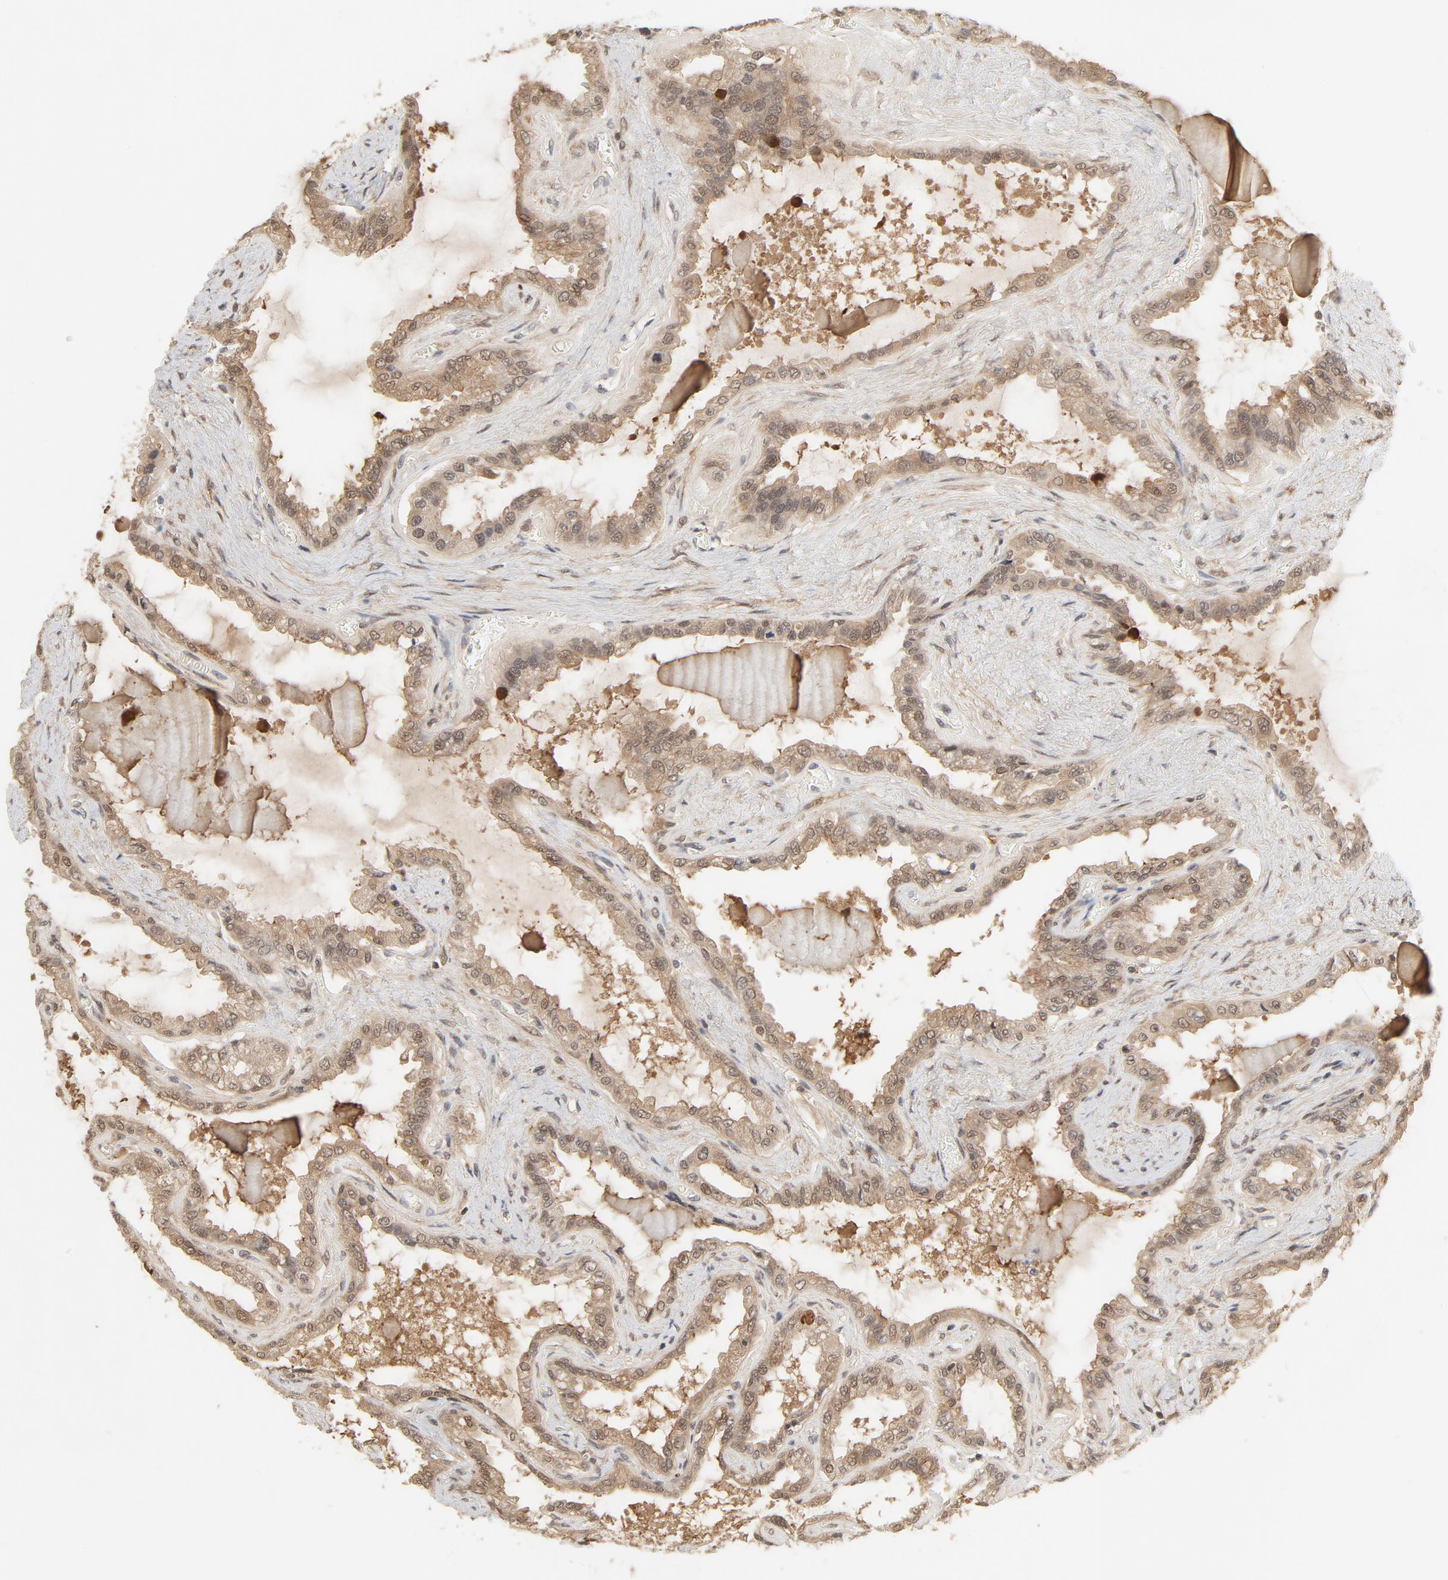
{"staining": {"intensity": "moderate", "quantity": ">75%", "location": "cytoplasmic/membranous,nuclear"}, "tissue": "seminal vesicle", "cell_type": "Glandular cells", "image_type": "normal", "snomed": [{"axis": "morphology", "description": "Normal tissue, NOS"}, {"axis": "morphology", "description": "Inflammation, NOS"}, {"axis": "topography", "description": "Urinary bladder"}, {"axis": "topography", "description": "Prostate"}, {"axis": "topography", "description": "Seminal veicle"}], "caption": "High-power microscopy captured an IHC photomicrograph of benign seminal vesicle, revealing moderate cytoplasmic/membranous,nuclear positivity in approximately >75% of glandular cells.", "gene": "NEDD8", "patient": {"sex": "male", "age": 82}}